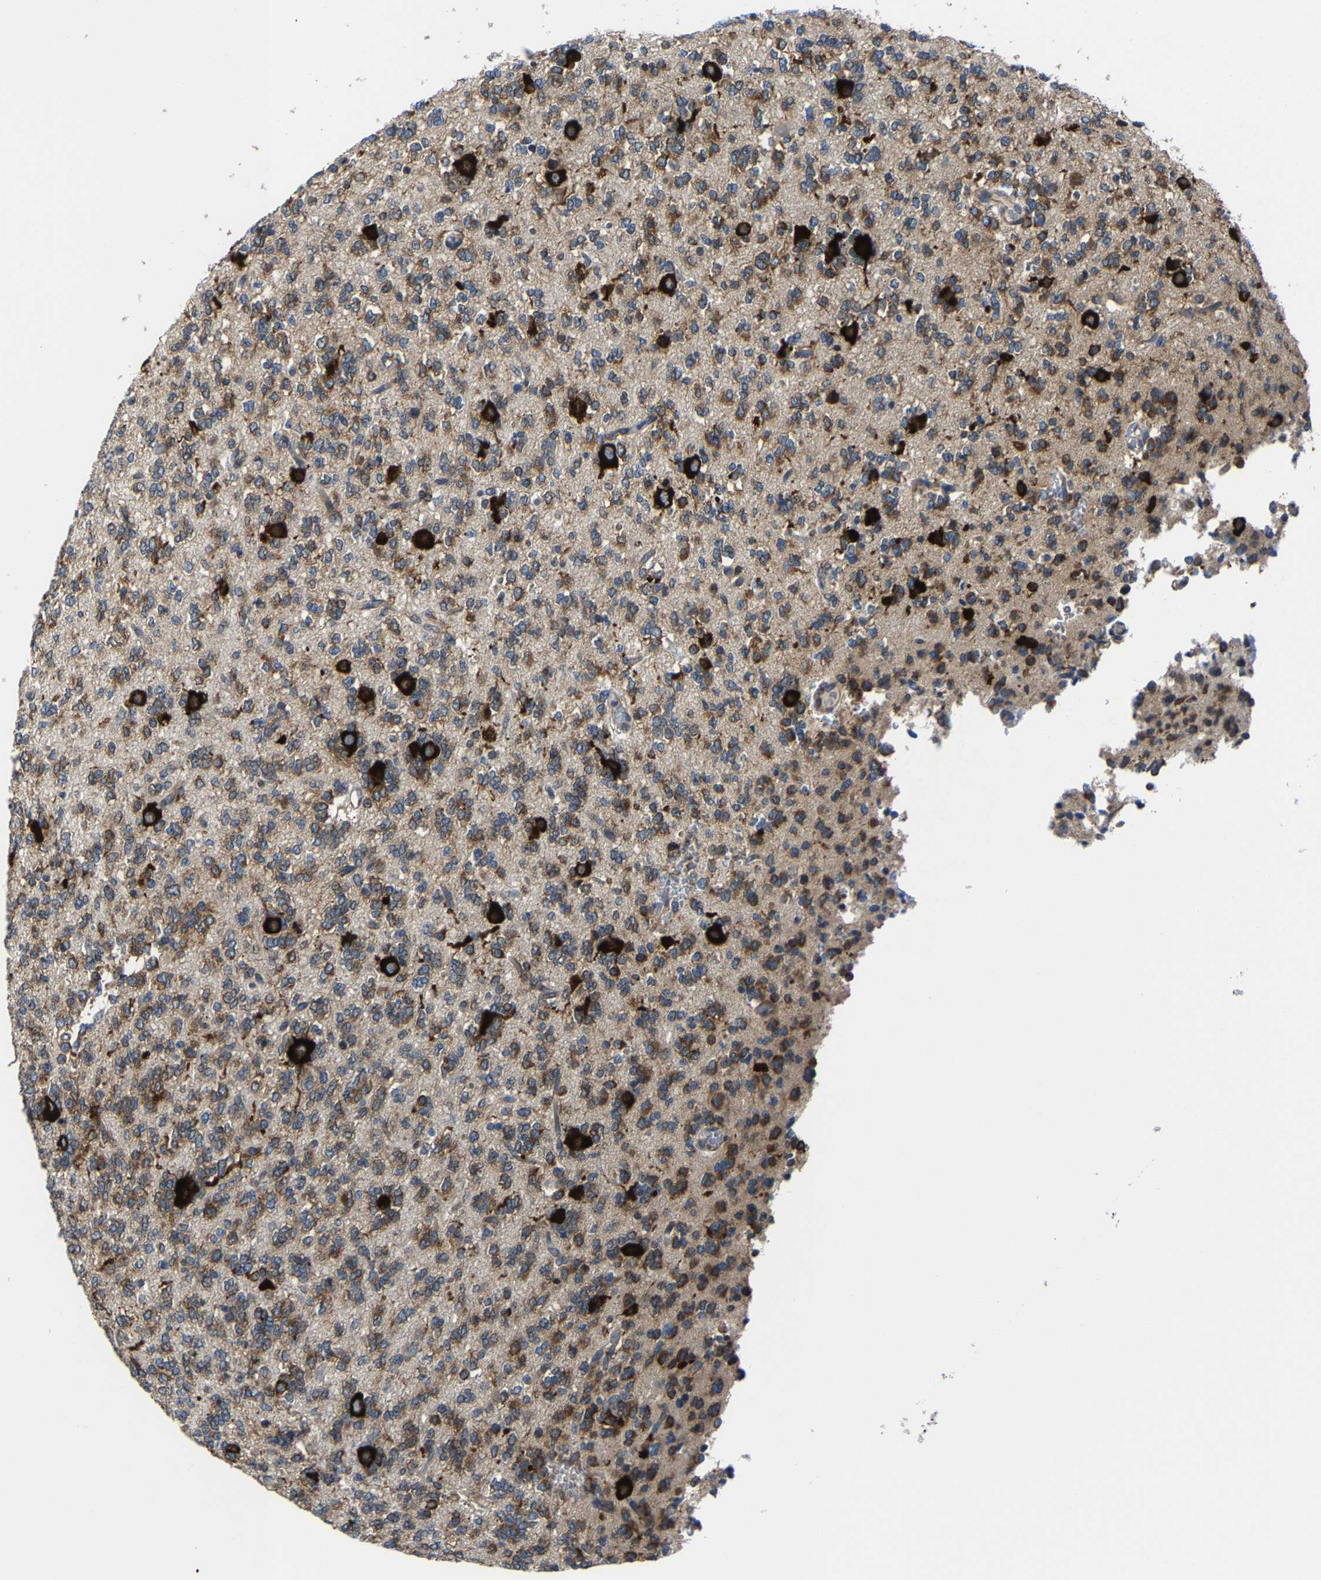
{"staining": {"intensity": "moderate", "quantity": ">75%", "location": "cytoplasmic/membranous"}, "tissue": "glioma", "cell_type": "Tumor cells", "image_type": "cancer", "snomed": [{"axis": "morphology", "description": "Glioma, malignant, Low grade"}, {"axis": "topography", "description": "Brain"}], "caption": "Malignant low-grade glioma stained with a brown dye reveals moderate cytoplasmic/membranous positive positivity in approximately >75% of tumor cells.", "gene": "G3BP2", "patient": {"sex": "male", "age": 38}}